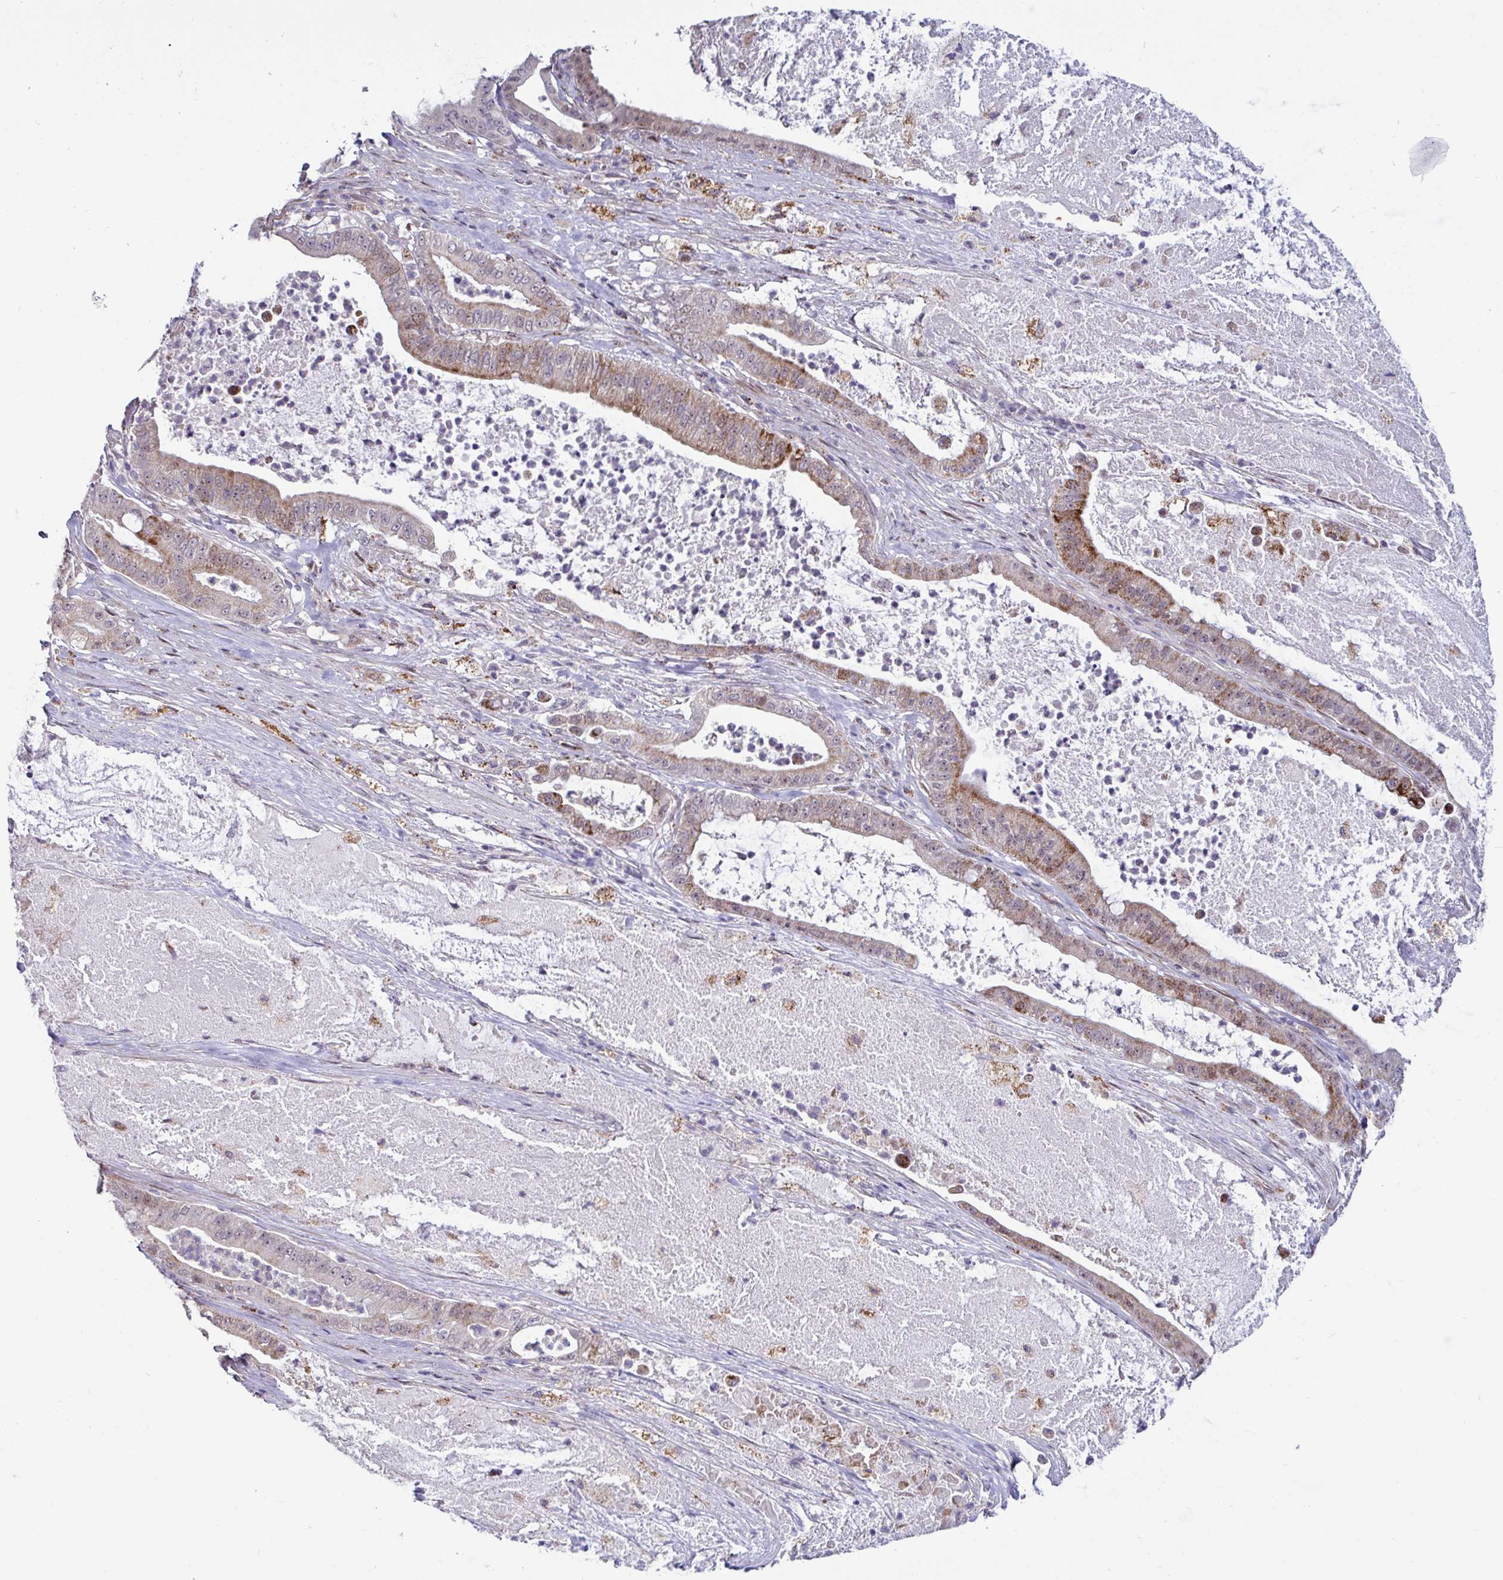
{"staining": {"intensity": "moderate", "quantity": "25%-75%", "location": "cytoplasmic/membranous"}, "tissue": "pancreatic cancer", "cell_type": "Tumor cells", "image_type": "cancer", "snomed": [{"axis": "morphology", "description": "Adenocarcinoma, NOS"}, {"axis": "topography", "description": "Pancreas"}], "caption": "The photomicrograph demonstrates a brown stain indicating the presence of a protein in the cytoplasmic/membranous of tumor cells in pancreatic cancer.", "gene": "DZIP1", "patient": {"sex": "male", "age": 71}}